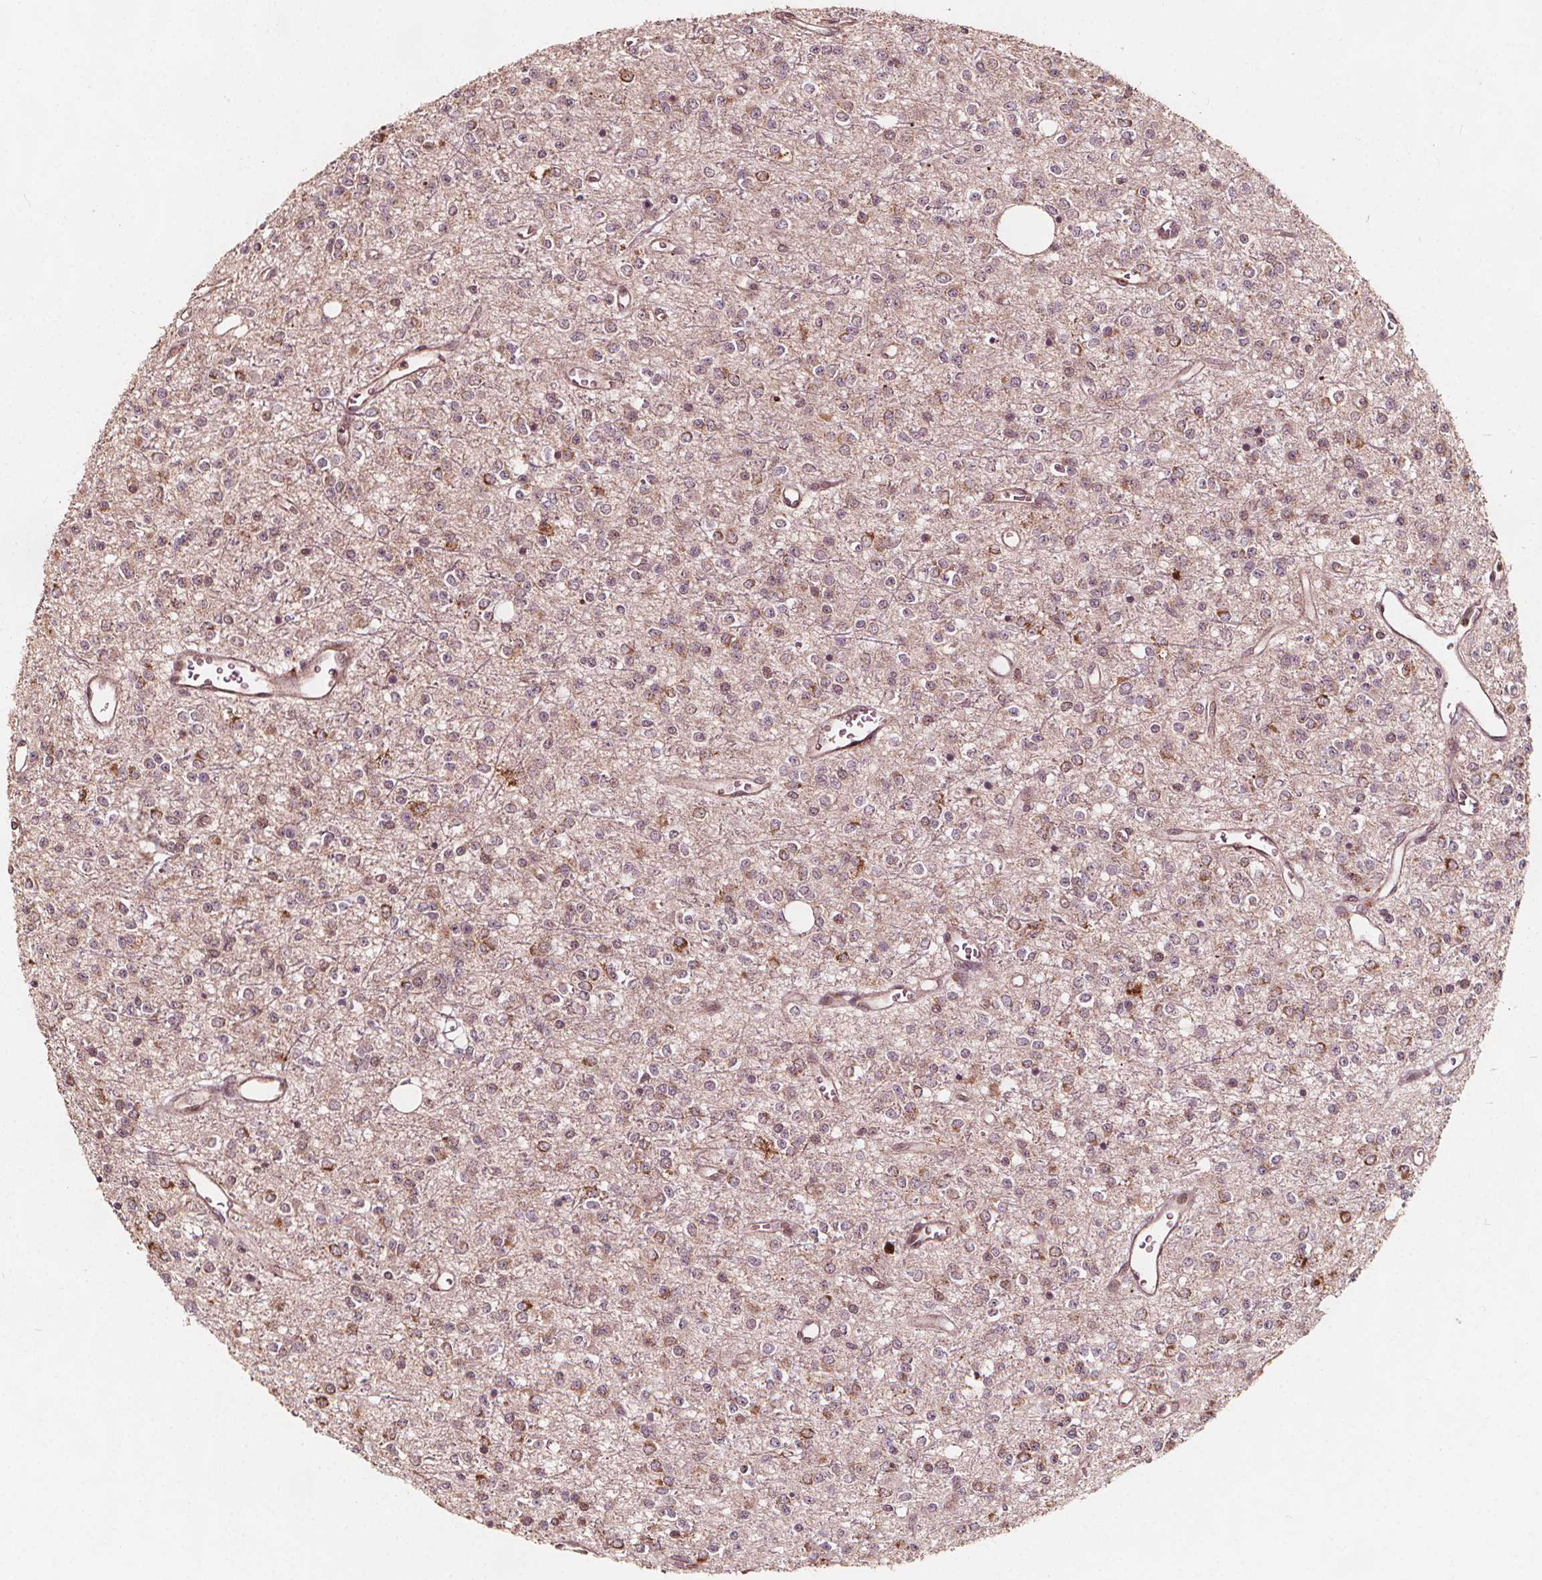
{"staining": {"intensity": "negative", "quantity": "none", "location": "none"}, "tissue": "glioma", "cell_type": "Tumor cells", "image_type": "cancer", "snomed": [{"axis": "morphology", "description": "Glioma, malignant, Low grade"}, {"axis": "topography", "description": "Brain"}], "caption": "High magnification brightfield microscopy of glioma stained with DAB (3,3'-diaminobenzidine) (brown) and counterstained with hematoxylin (blue): tumor cells show no significant expression.", "gene": "AIP", "patient": {"sex": "female", "age": 45}}